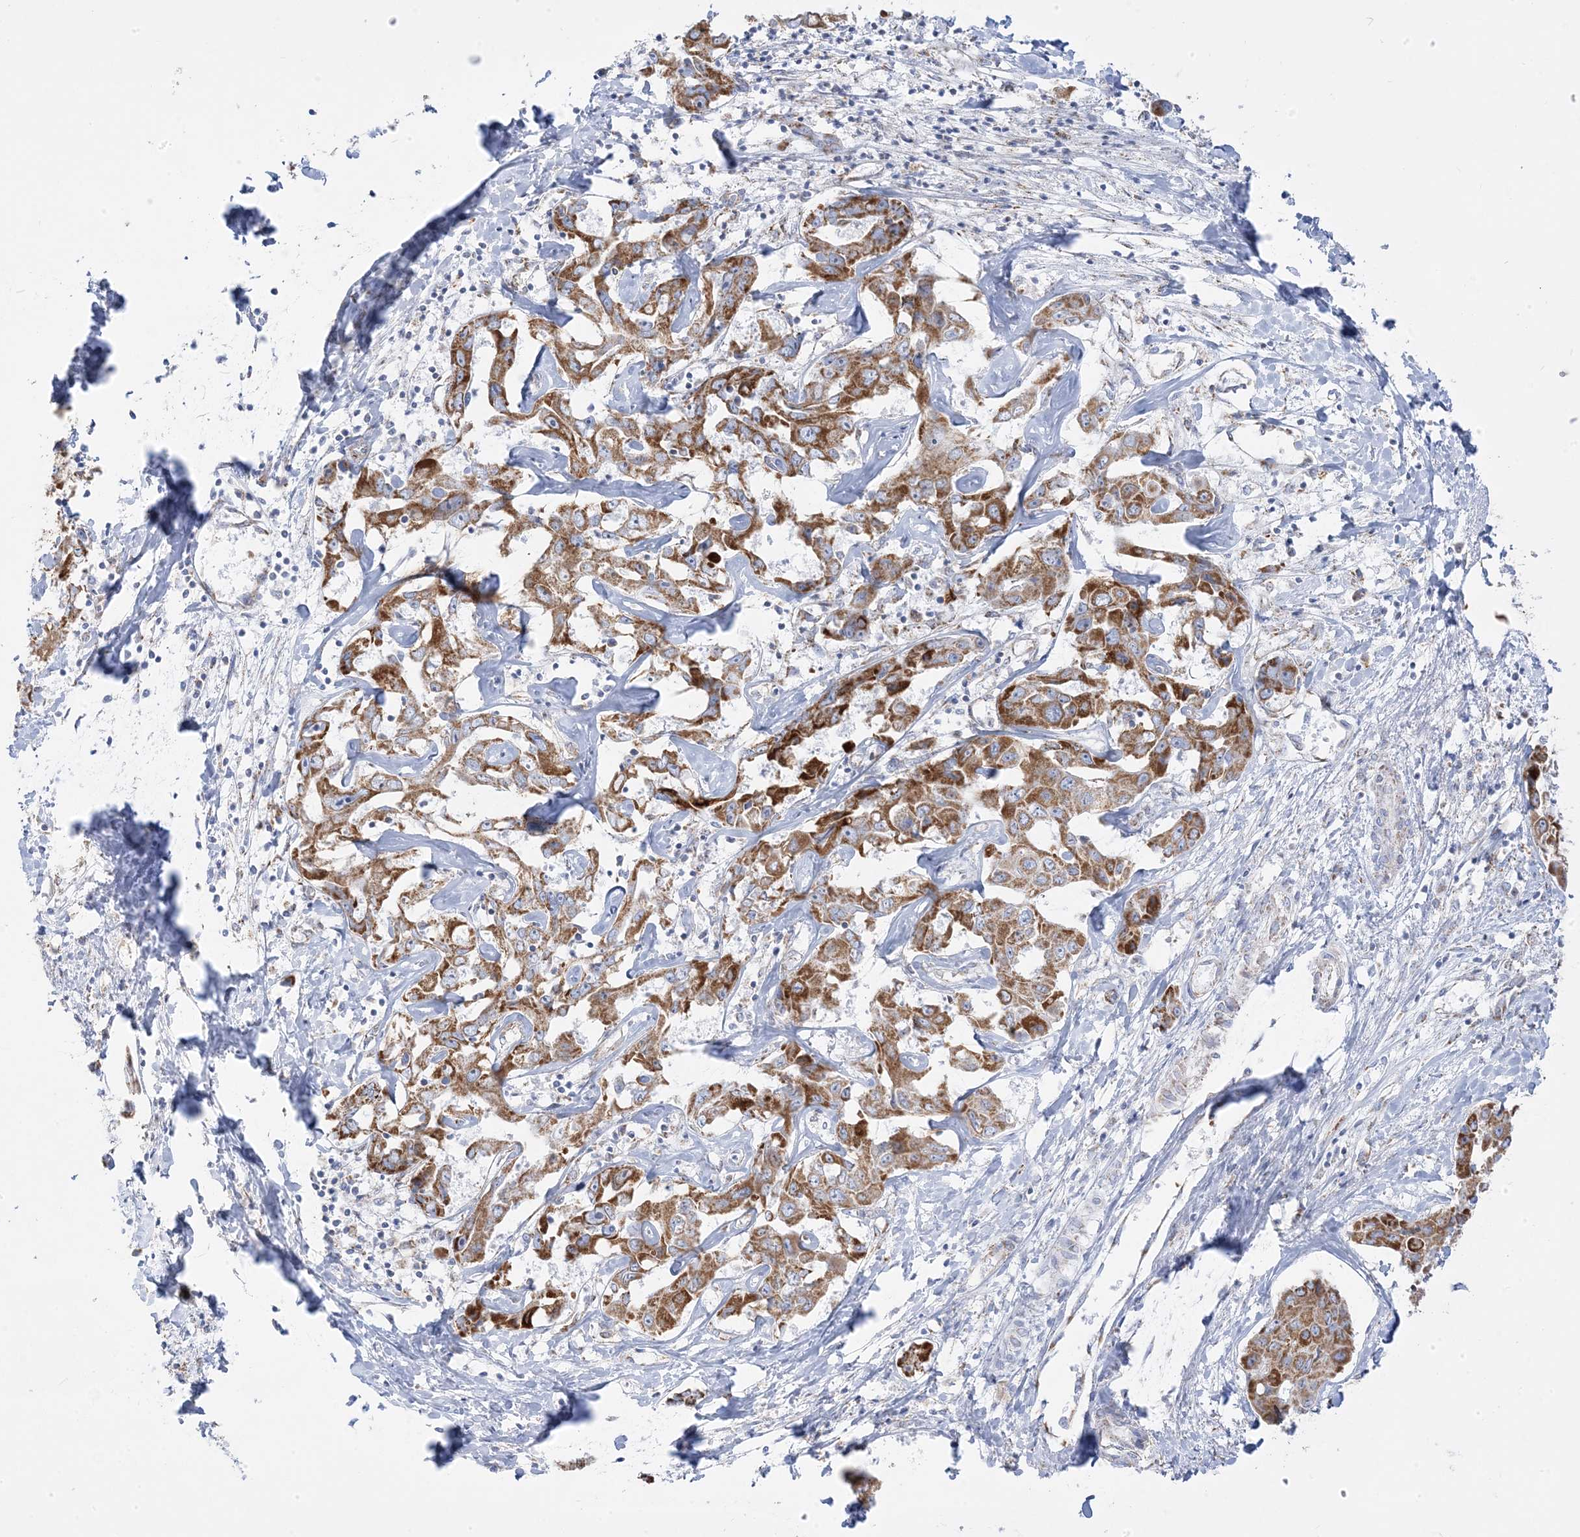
{"staining": {"intensity": "moderate", "quantity": ">75%", "location": "cytoplasmic/membranous"}, "tissue": "liver cancer", "cell_type": "Tumor cells", "image_type": "cancer", "snomed": [{"axis": "morphology", "description": "Cholangiocarcinoma"}, {"axis": "topography", "description": "Liver"}], "caption": "A medium amount of moderate cytoplasmic/membranous staining is present in about >75% of tumor cells in cholangiocarcinoma (liver) tissue.", "gene": "PCCB", "patient": {"sex": "male", "age": 59}}